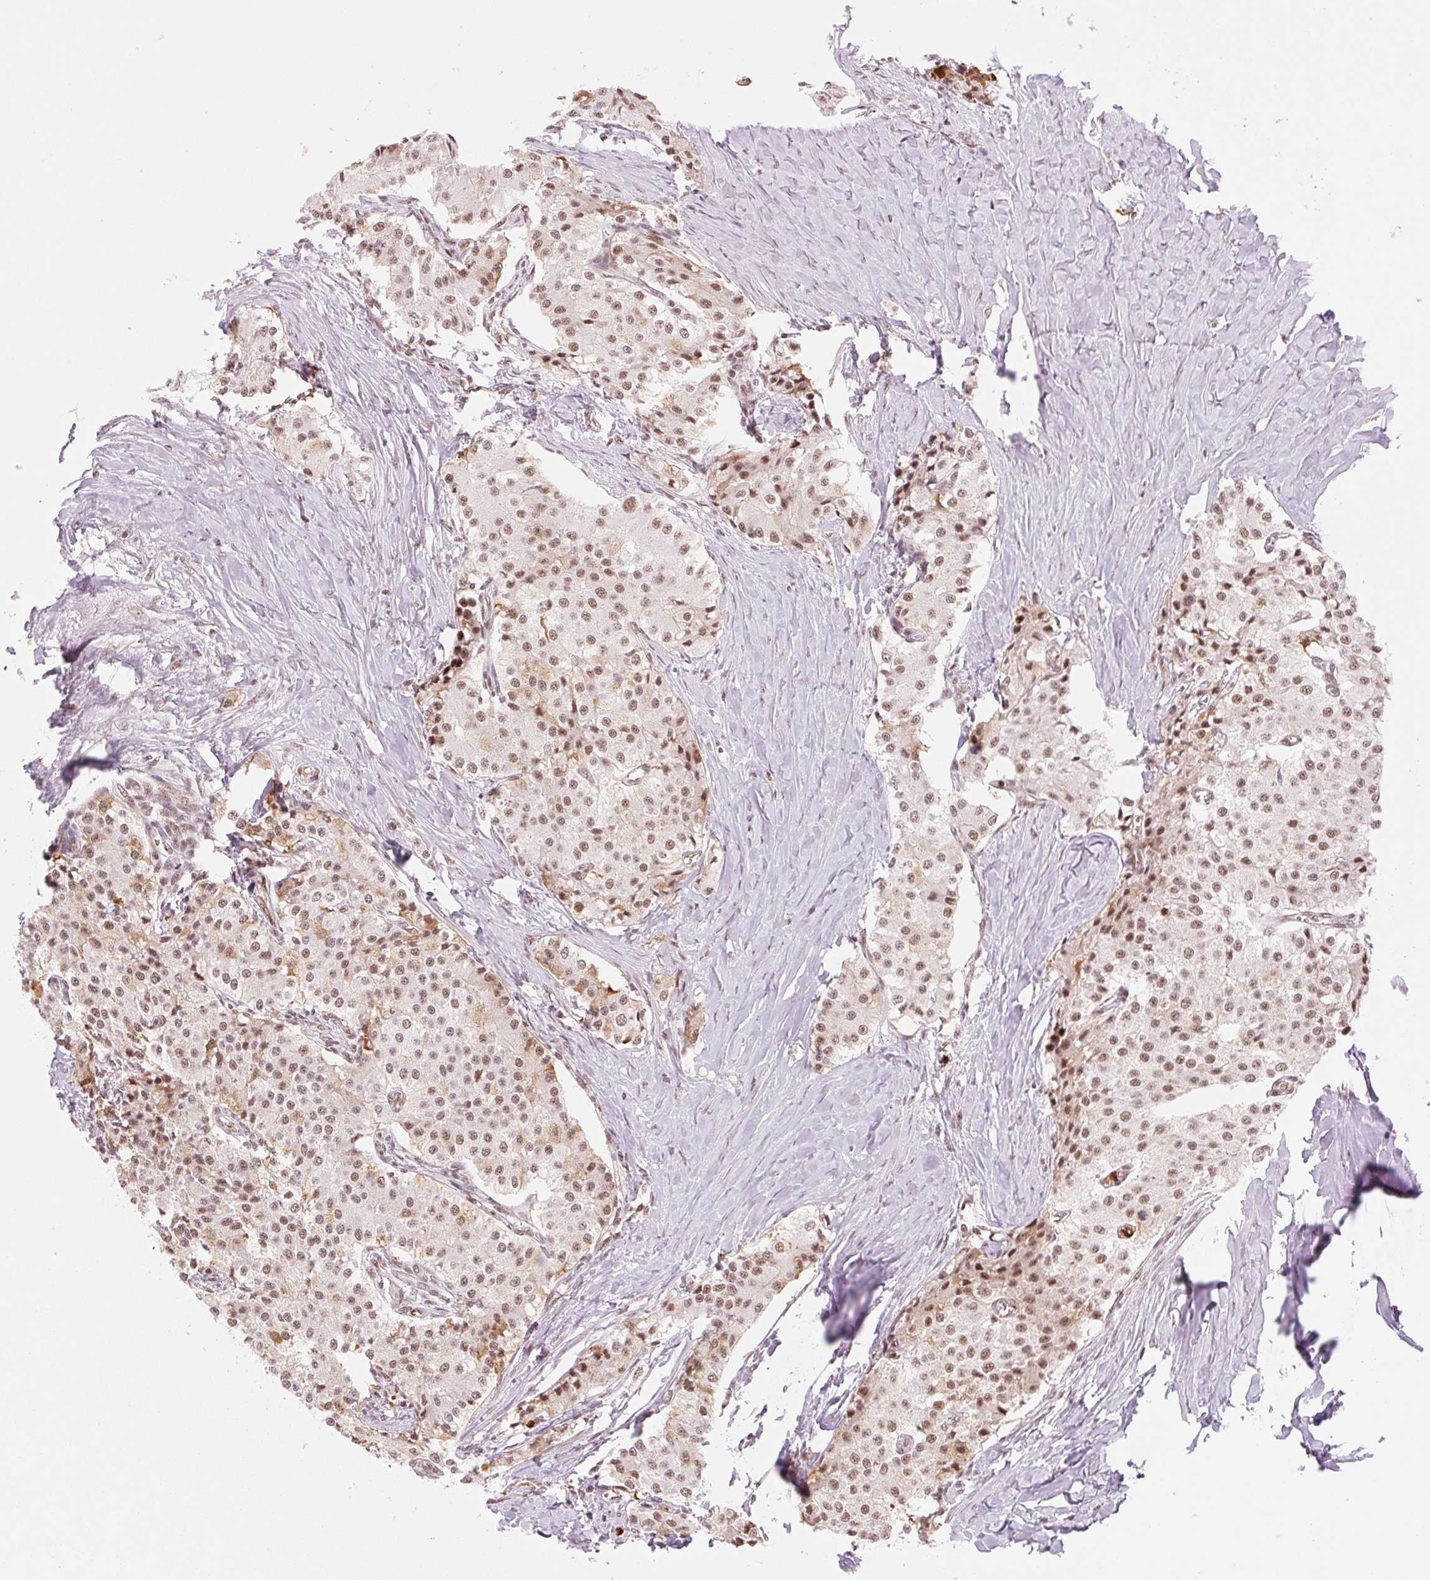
{"staining": {"intensity": "moderate", "quantity": ">75%", "location": "cytoplasmic/membranous,nuclear"}, "tissue": "carcinoid", "cell_type": "Tumor cells", "image_type": "cancer", "snomed": [{"axis": "morphology", "description": "Carcinoid, malignant, NOS"}, {"axis": "topography", "description": "Colon"}], "caption": "A medium amount of moderate cytoplasmic/membranous and nuclear expression is seen in approximately >75% of tumor cells in malignant carcinoid tissue. The staining was performed using DAB (3,3'-diaminobenzidine), with brown indicating positive protein expression. Nuclei are stained blue with hematoxylin.", "gene": "PRDM11", "patient": {"sex": "female", "age": 52}}